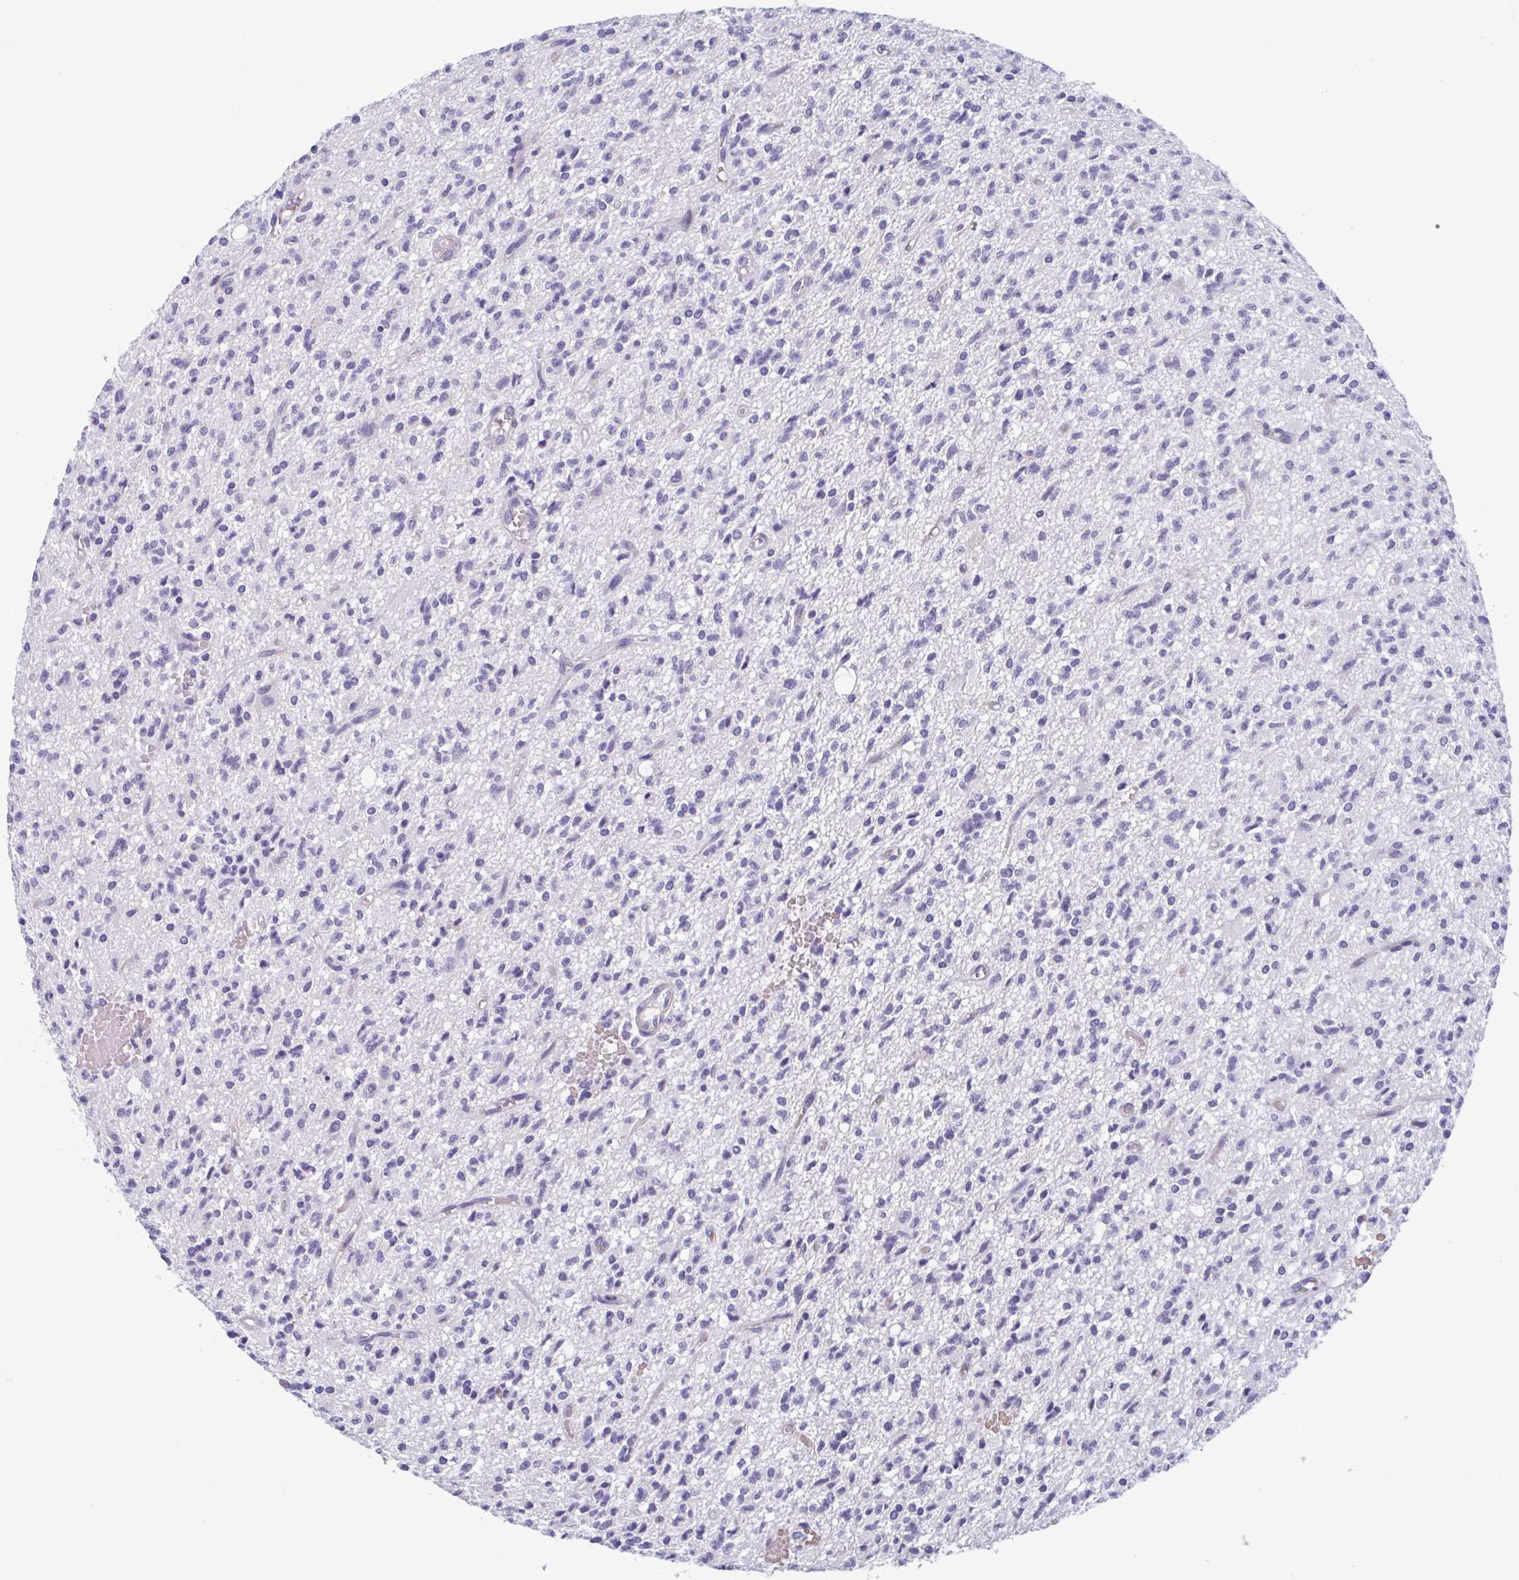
{"staining": {"intensity": "negative", "quantity": "none", "location": "none"}, "tissue": "glioma", "cell_type": "Tumor cells", "image_type": "cancer", "snomed": [{"axis": "morphology", "description": "Glioma, malignant, Low grade"}, {"axis": "topography", "description": "Brain"}], "caption": "Immunohistochemistry (IHC) image of malignant glioma (low-grade) stained for a protein (brown), which demonstrates no expression in tumor cells.", "gene": "MORC4", "patient": {"sex": "male", "age": 64}}